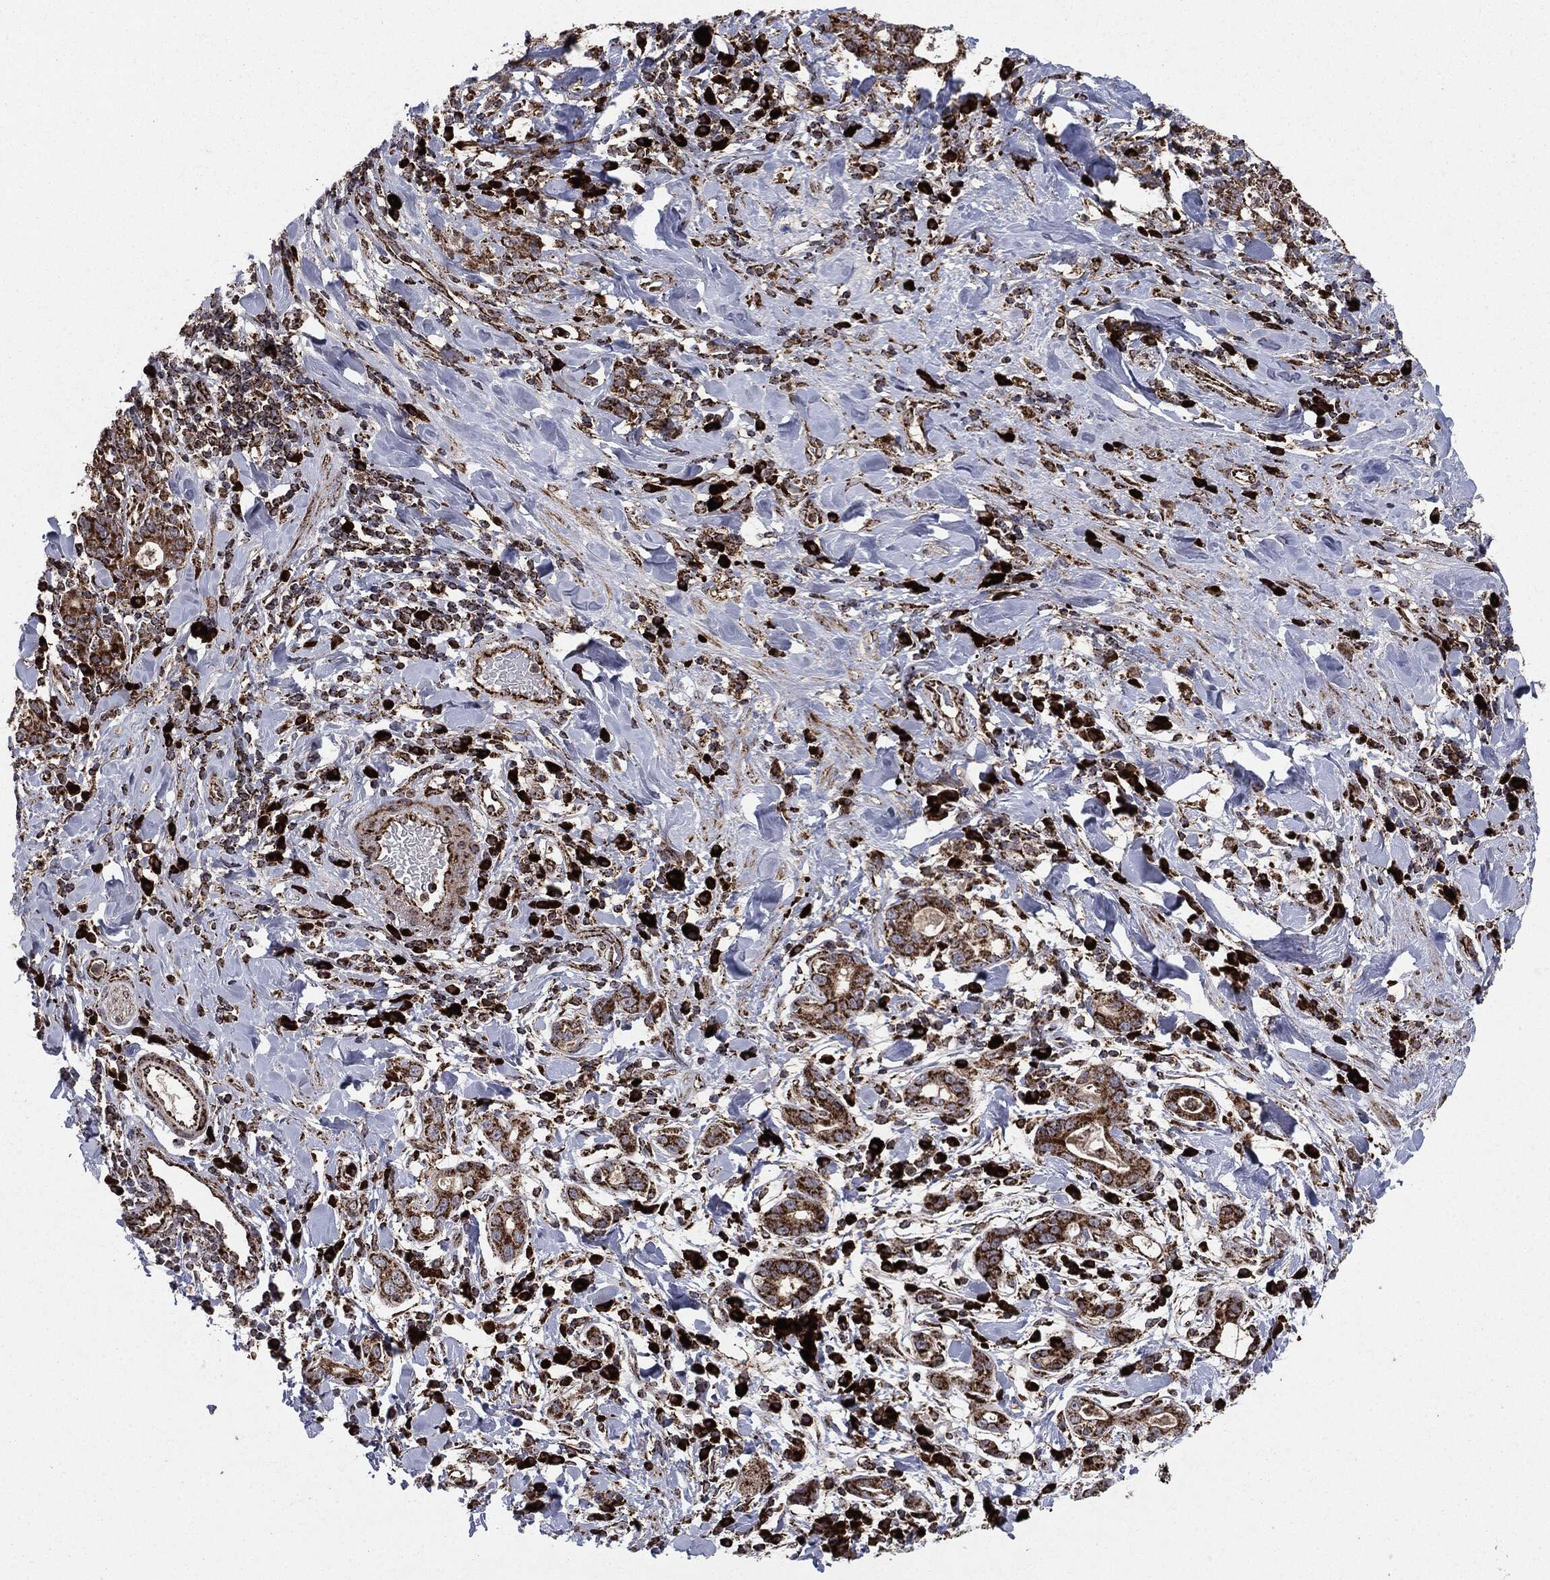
{"staining": {"intensity": "strong", "quantity": ">75%", "location": "cytoplasmic/membranous"}, "tissue": "stomach cancer", "cell_type": "Tumor cells", "image_type": "cancer", "snomed": [{"axis": "morphology", "description": "Adenocarcinoma, NOS"}, {"axis": "topography", "description": "Stomach"}], "caption": "About >75% of tumor cells in human stomach cancer demonstrate strong cytoplasmic/membranous protein staining as visualized by brown immunohistochemical staining.", "gene": "MAP2K1", "patient": {"sex": "male", "age": 79}}